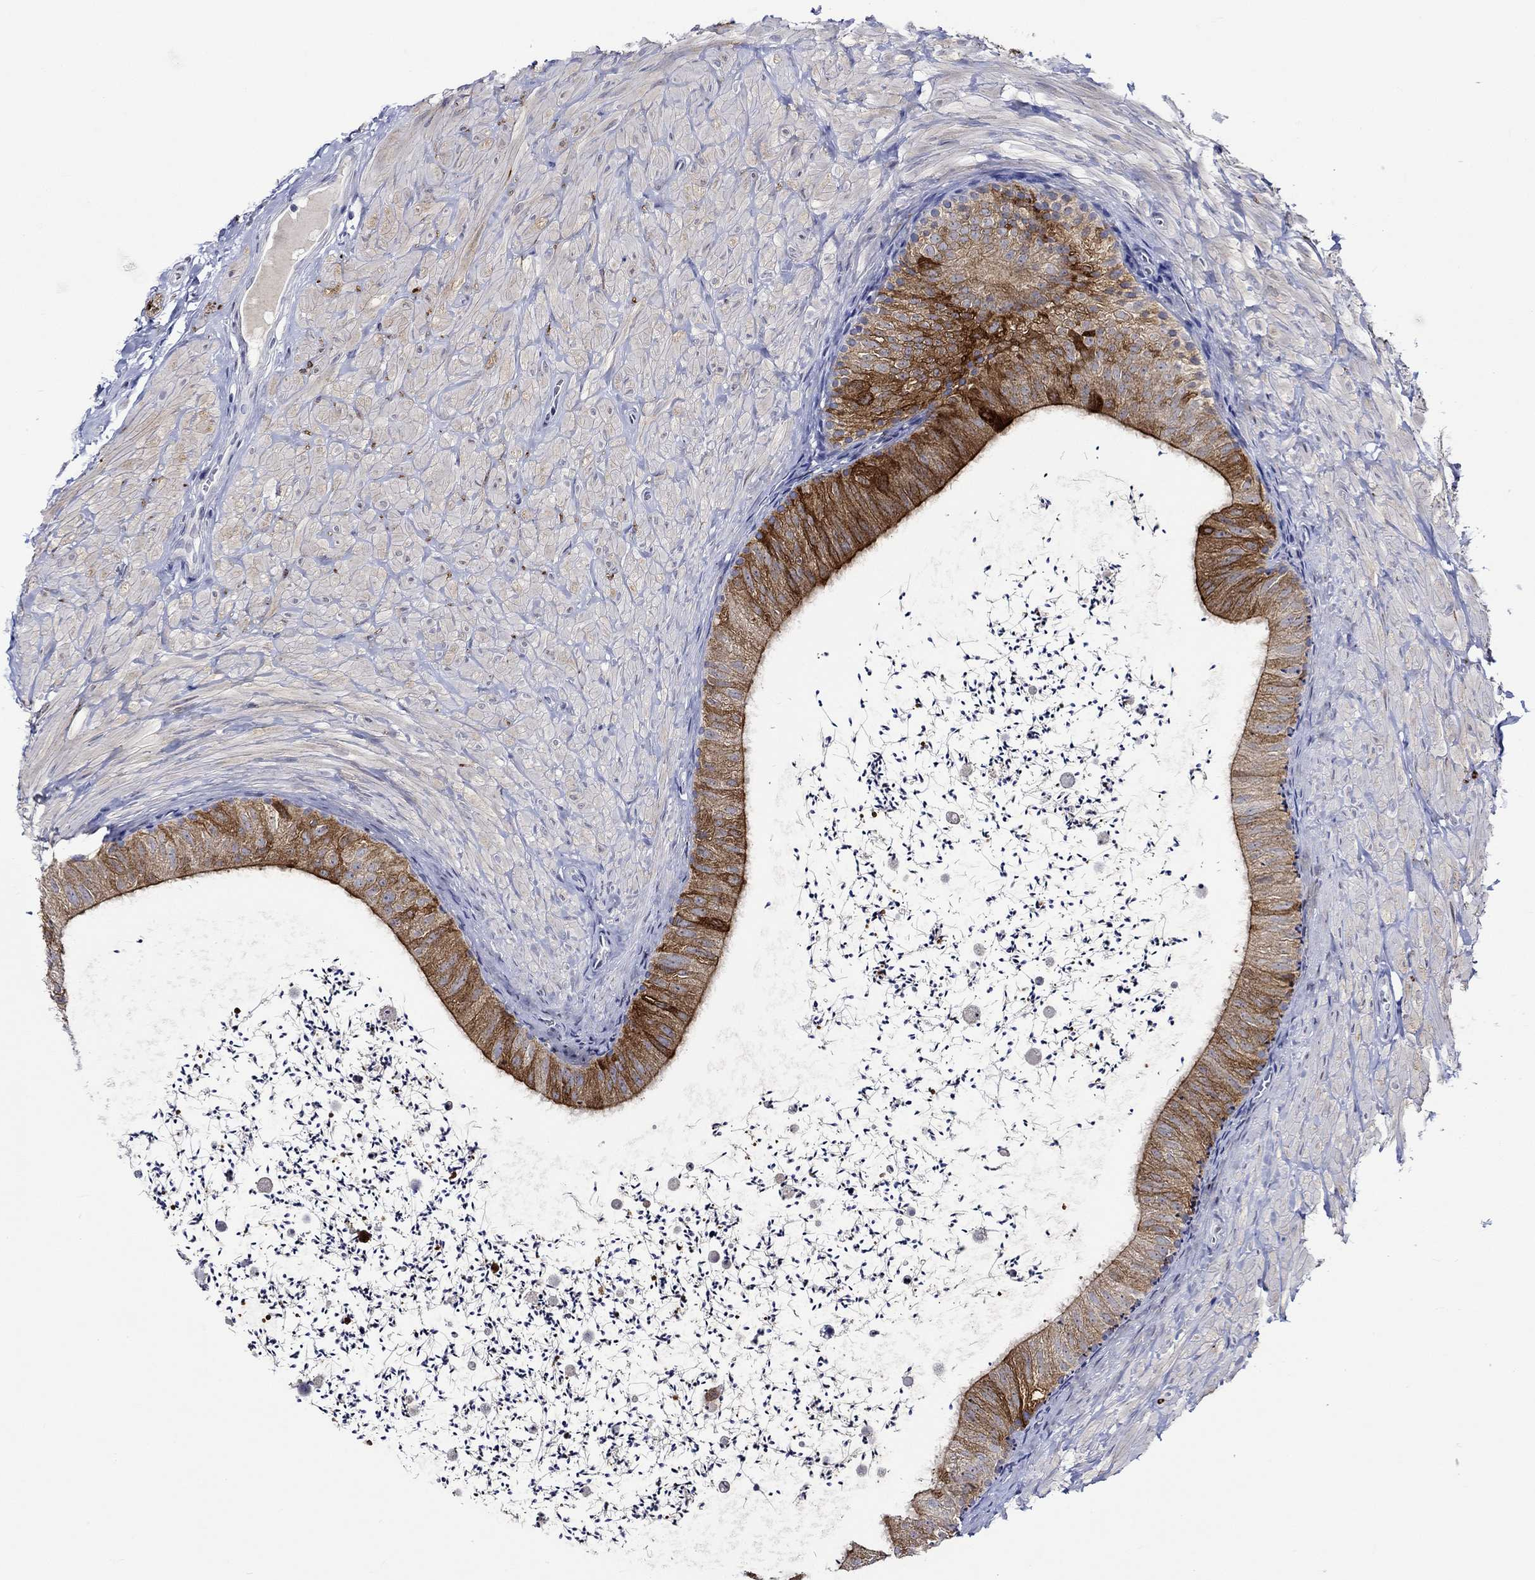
{"staining": {"intensity": "strong", "quantity": "25%-75%", "location": "cytoplasmic/membranous"}, "tissue": "epididymis", "cell_type": "Glandular cells", "image_type": "normal", "snomed": [{"axis": "morphology", "description": "Normal tissue, NOS"}, {"axis": "topography", "description": "Epididymis"}], "caption": "The photomicrograph reveals a brown stain indicating the presence of a protein in the cytoplasmic/membranous of glandular cells in epididymis. The staining was performed using DAB (3,3'-diaminobenzidine) to visualize the protein expression in brown, while the nuclei were stained in blue with hematoxylin (Magnification: 20x).", "gene": "CRYAB", "patient": {"sex": "male", "age": 32}}